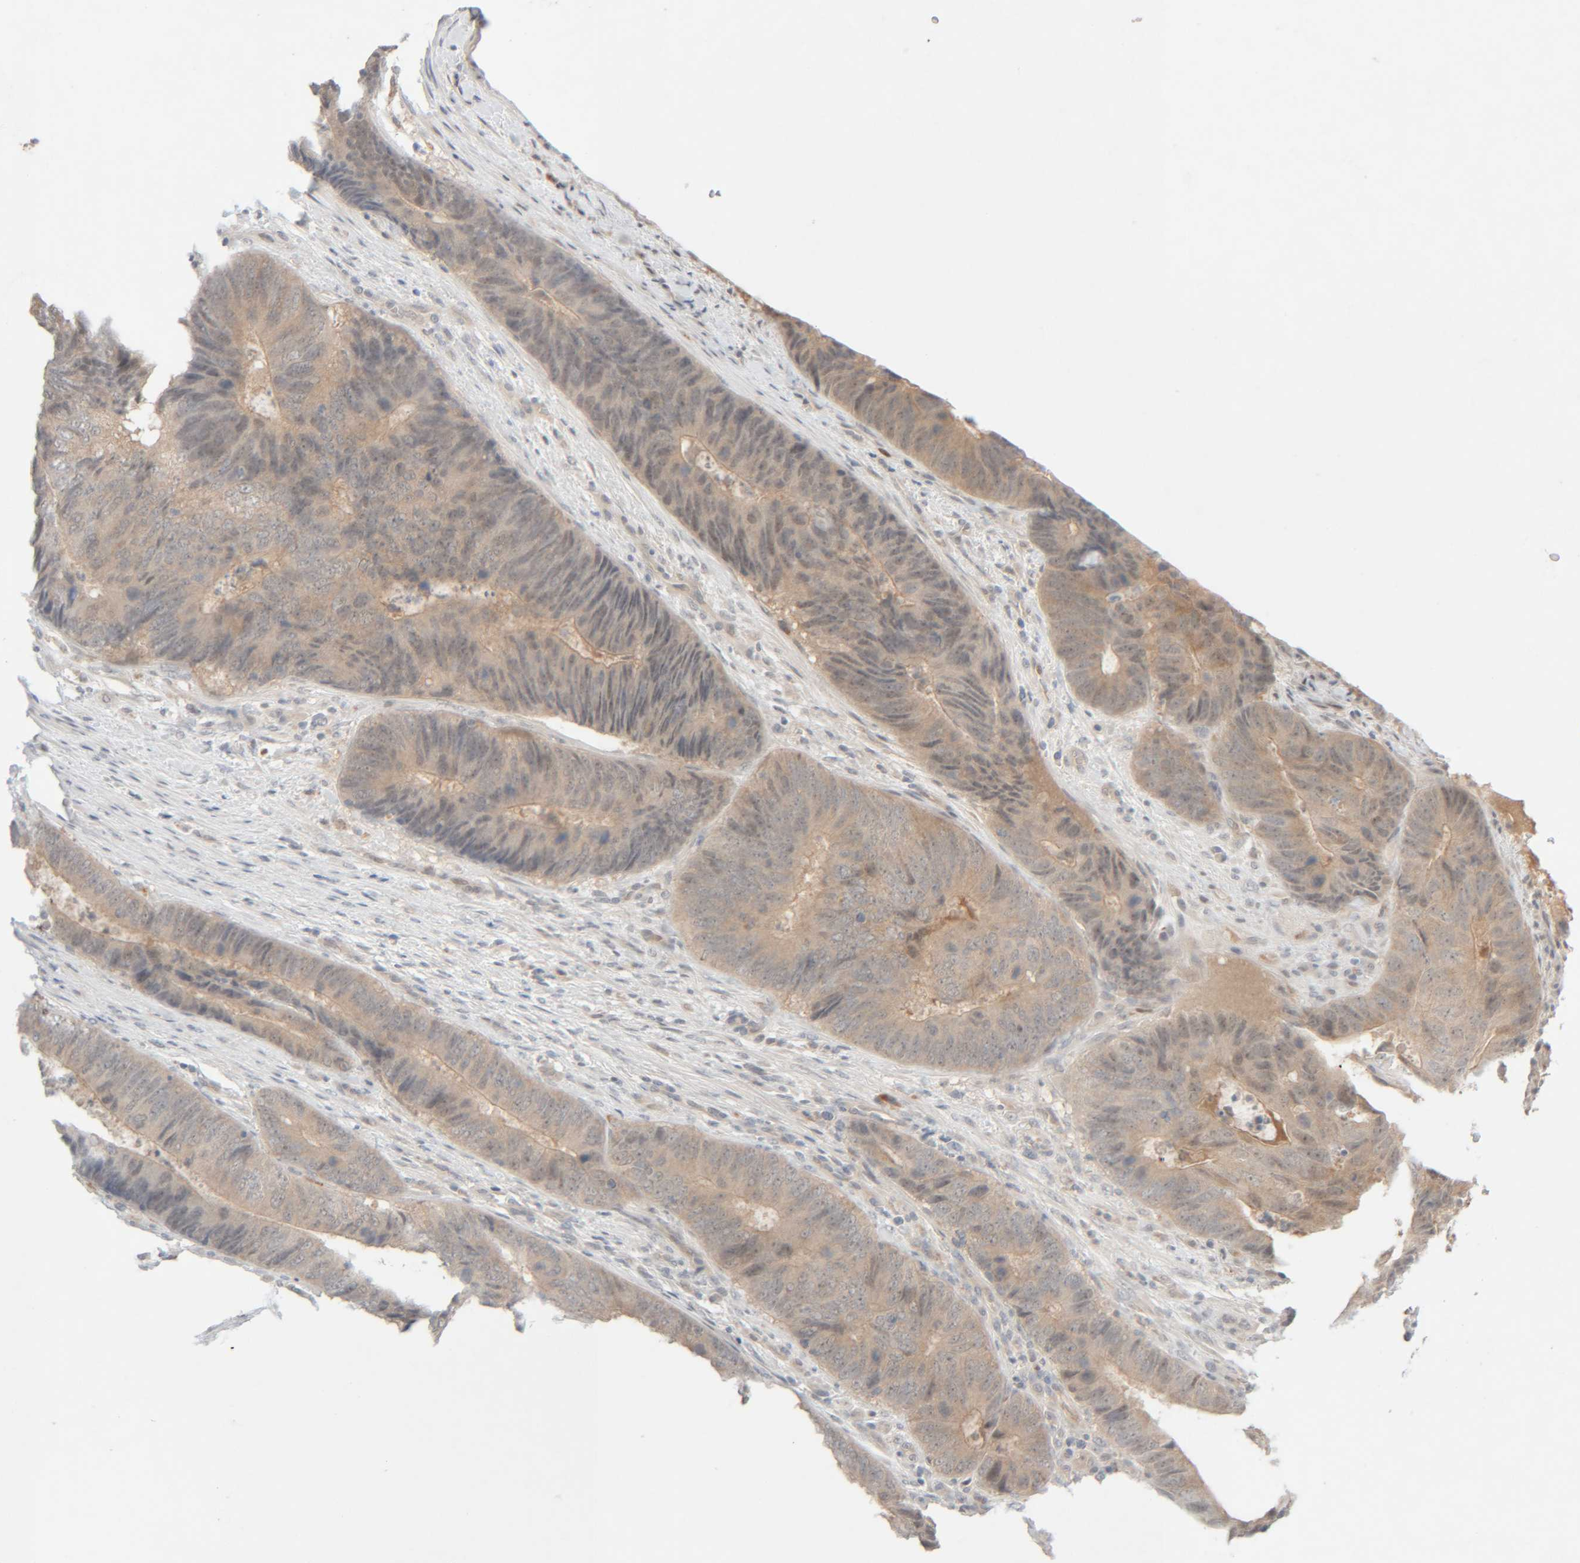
{"staining": {"intensity": "weak", "quantity": "<25%", "location": "cytoplasmic/membranous,nuclear"}, "tissue": "colorectal cancer", "cell_type": "Tumor cells", "image_type": "cancer", "snomed": [{"axis": "morphology", "description": "Adenocarcinoma, NOS"}, {"axis": "topography", "description": "Colon"}], "caption": "A high-resolution photomicrograph shows IHC staining of colorectal cancer (adenocarcinoma), which reveals no significant positivity in tumor cells. (Brightfield microscopy of DAB (3,3'-diaminobenzidine) IHC at high magnification).", "gene": "CHKA", "patient": {"sex": "male", "age": 56}}